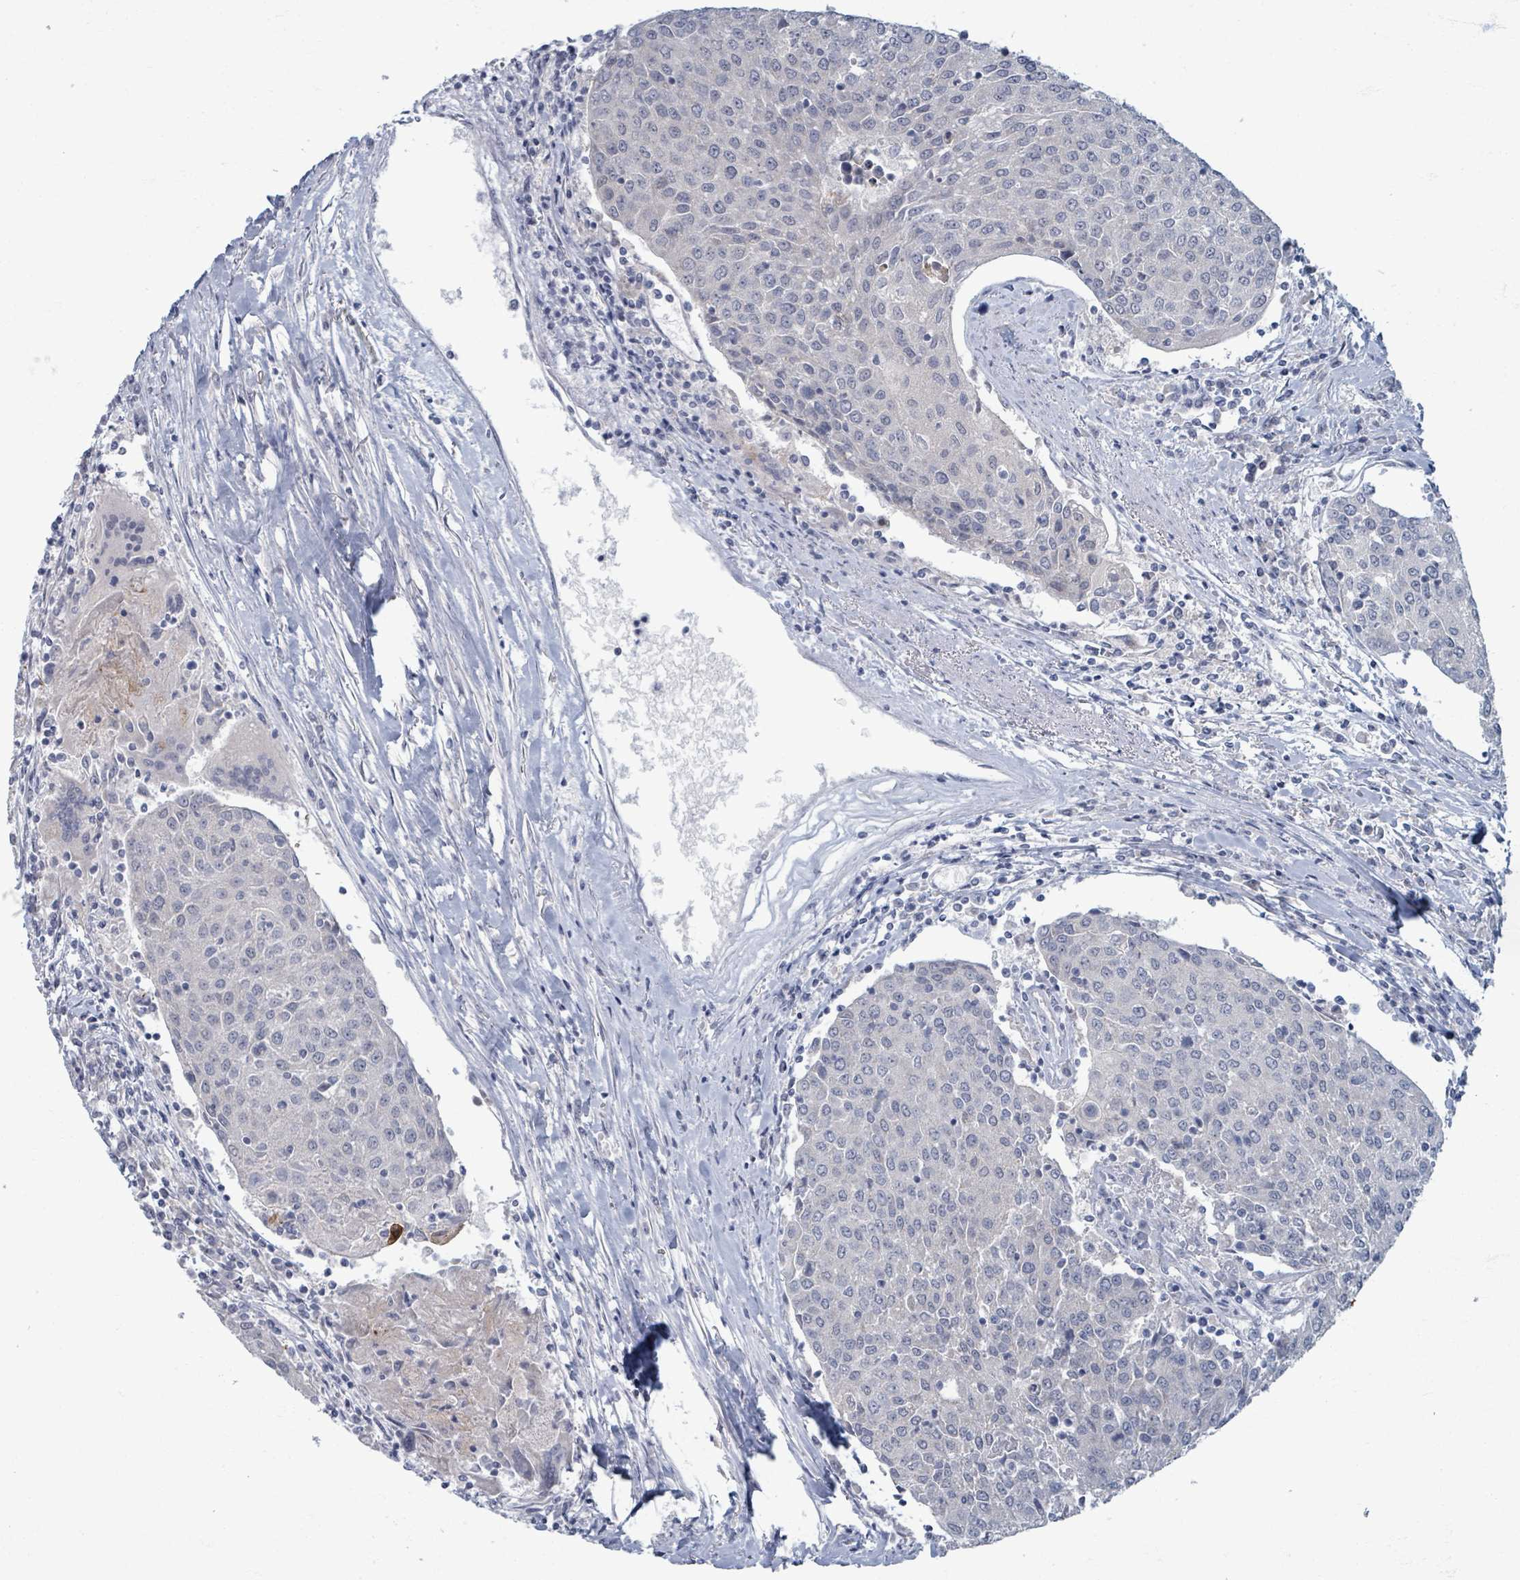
{"staining": {"intensity": "negative", "quantity": "none", "location": "none"}, "tissue": "urothelial cancer", "cell_type": "Tumor cells", "image_type": "cancer", "snomed": [{"axis": "morphology", "description": "Urothelial carcinoma, High grade"}, {"axis": "topography", "description": "Urinary bladder"}], "caption": "IHC of human high-grade urothelial carcinoma reveals no staining in tumor cells.", "gene": "WNT11", "patient": {"sex": "female", "age": 85}}